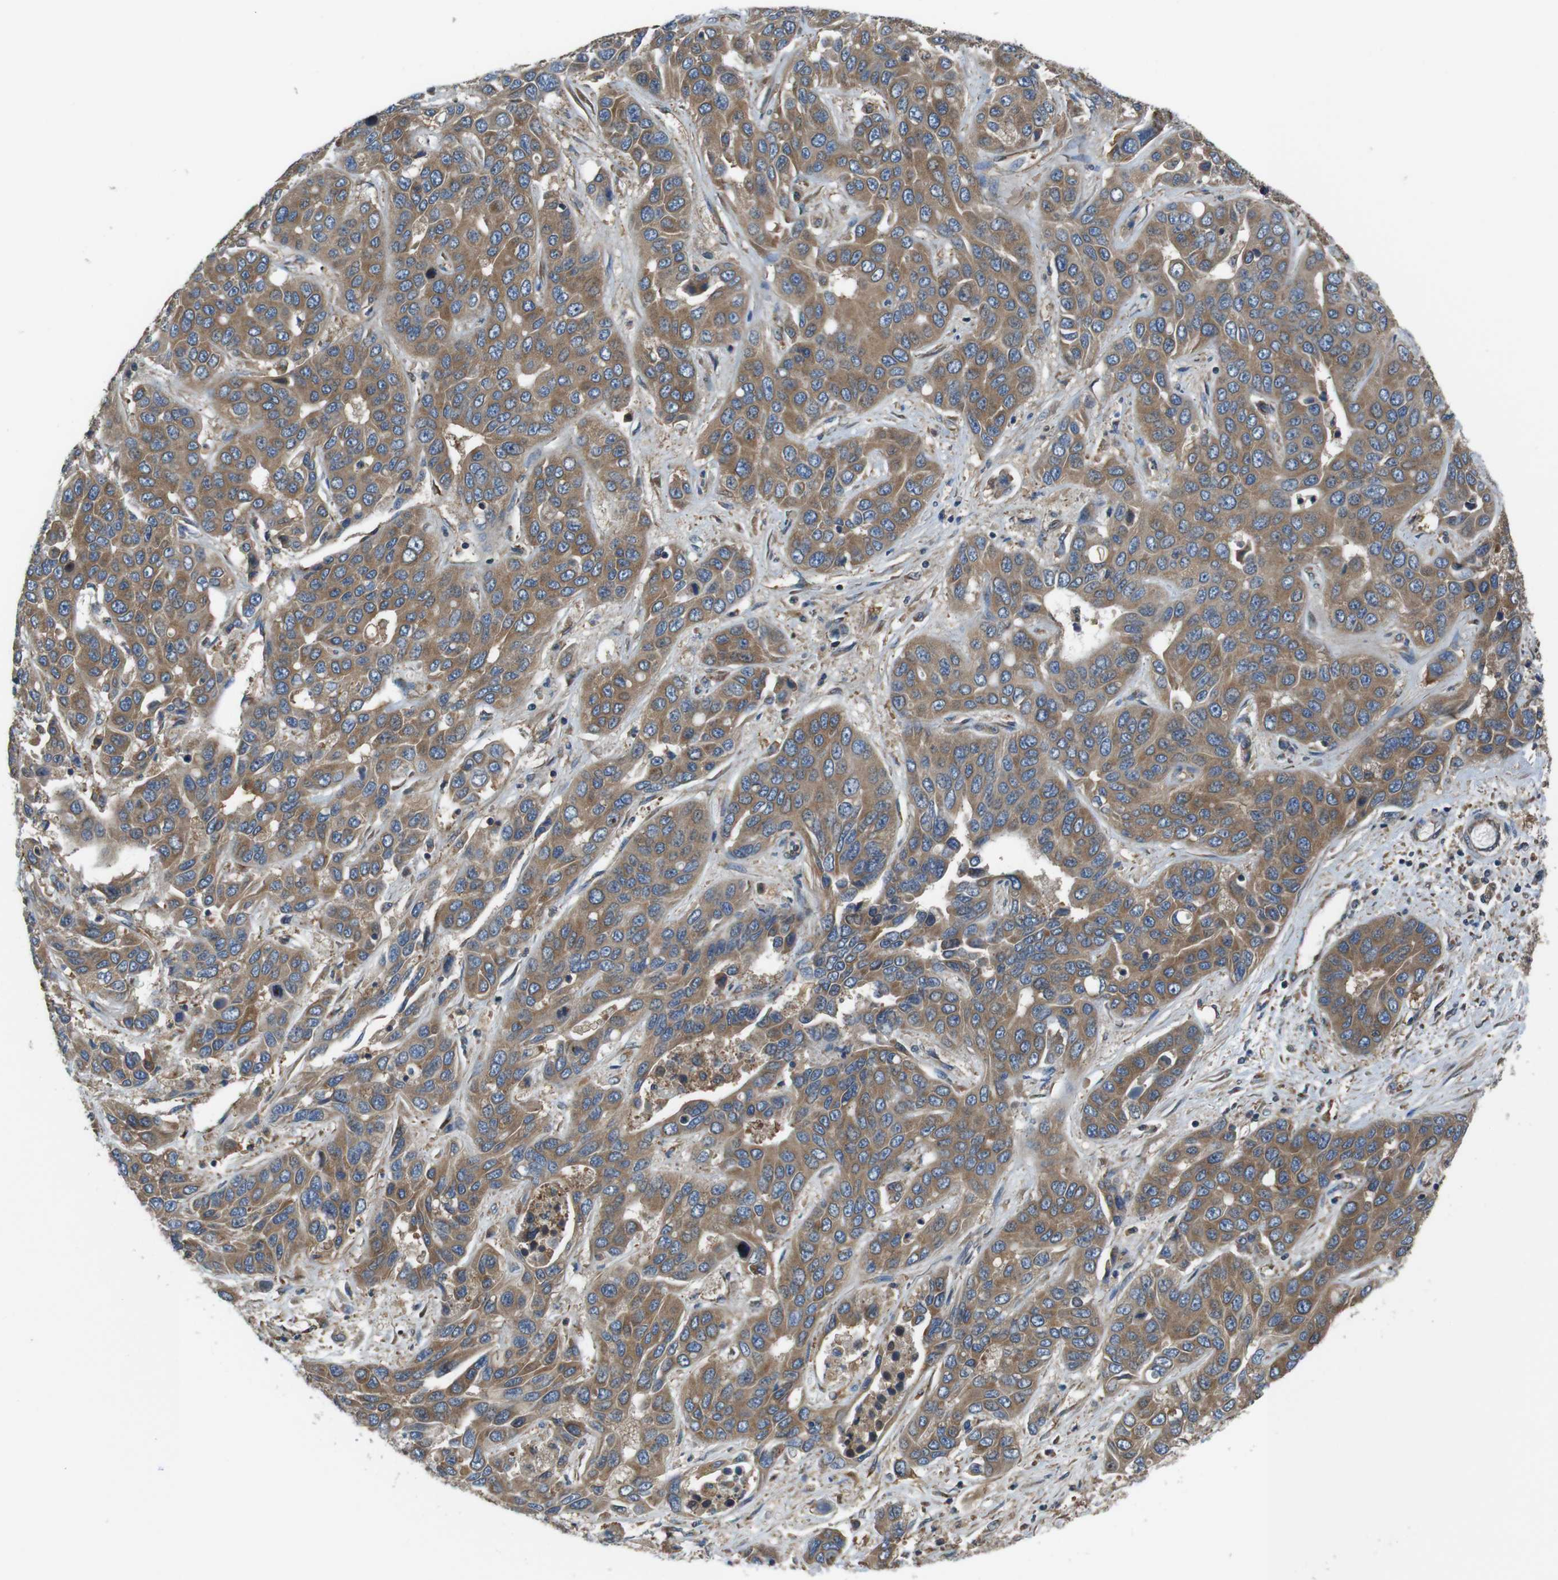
{"staining": {"intensity": "moderate", "quantity": ">75%", "location": "cytoplasmic/membranous"}, "tissue": "liver cancer", "cell_type": "Tumor cells", "image_type": "cancer", "snomed": [{"axis": "morphology", "description": "Cholangiocarcinoma"}, {"axis": "topography", "description": "Liver"}], "caption": "Immunohistochemical staining of human liver cholangiocarcinoma demonstrates medium levels of moderate cytoplasmic/membranous protein expression in approximately >75% of tumor cells.", "gene": "DCTN1", "patient": {"sex": "female", "age": 52}}